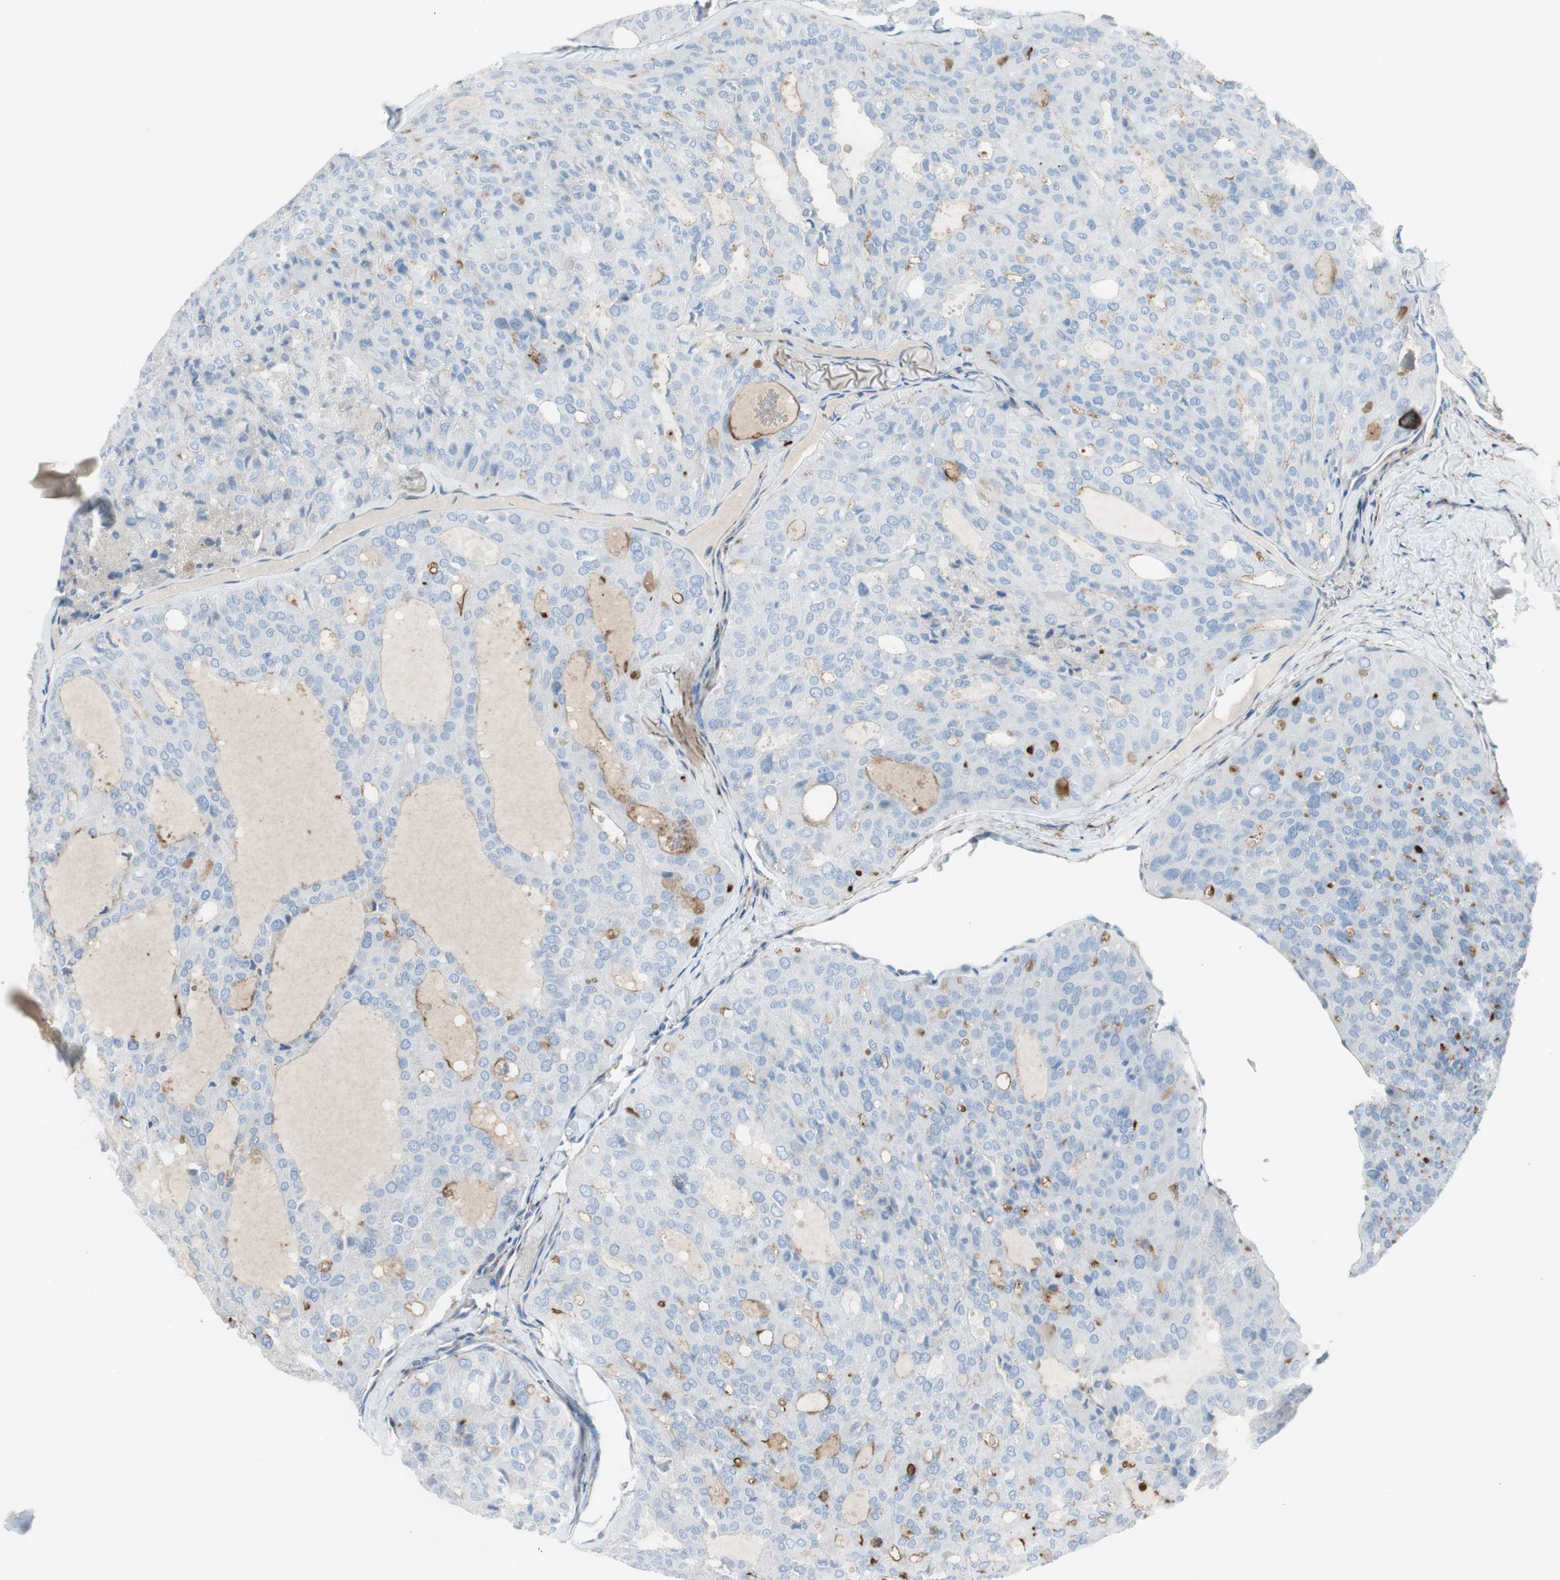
{"staining": {"intensity": "negative", "quantity": "none", "location": "none"}, "tissue": "thyroid cancer", "cell_type": "Tumor cells", "image_type": "cancer", "snomed": [{"axis": "morphology", "description": "Follicular adenoma carcinoma, NOS"}, {"axis": "topography", "description": "Thyroid gland"}], "caption": "The immunohistochemistry (IHC) micrograph has no significant expression in tumor cells of thyroid cancer (follicular adenoma carcinoma) tissue.", "gene": "CACNA2D1", "patient": {"sex": "male", "age": 75}}